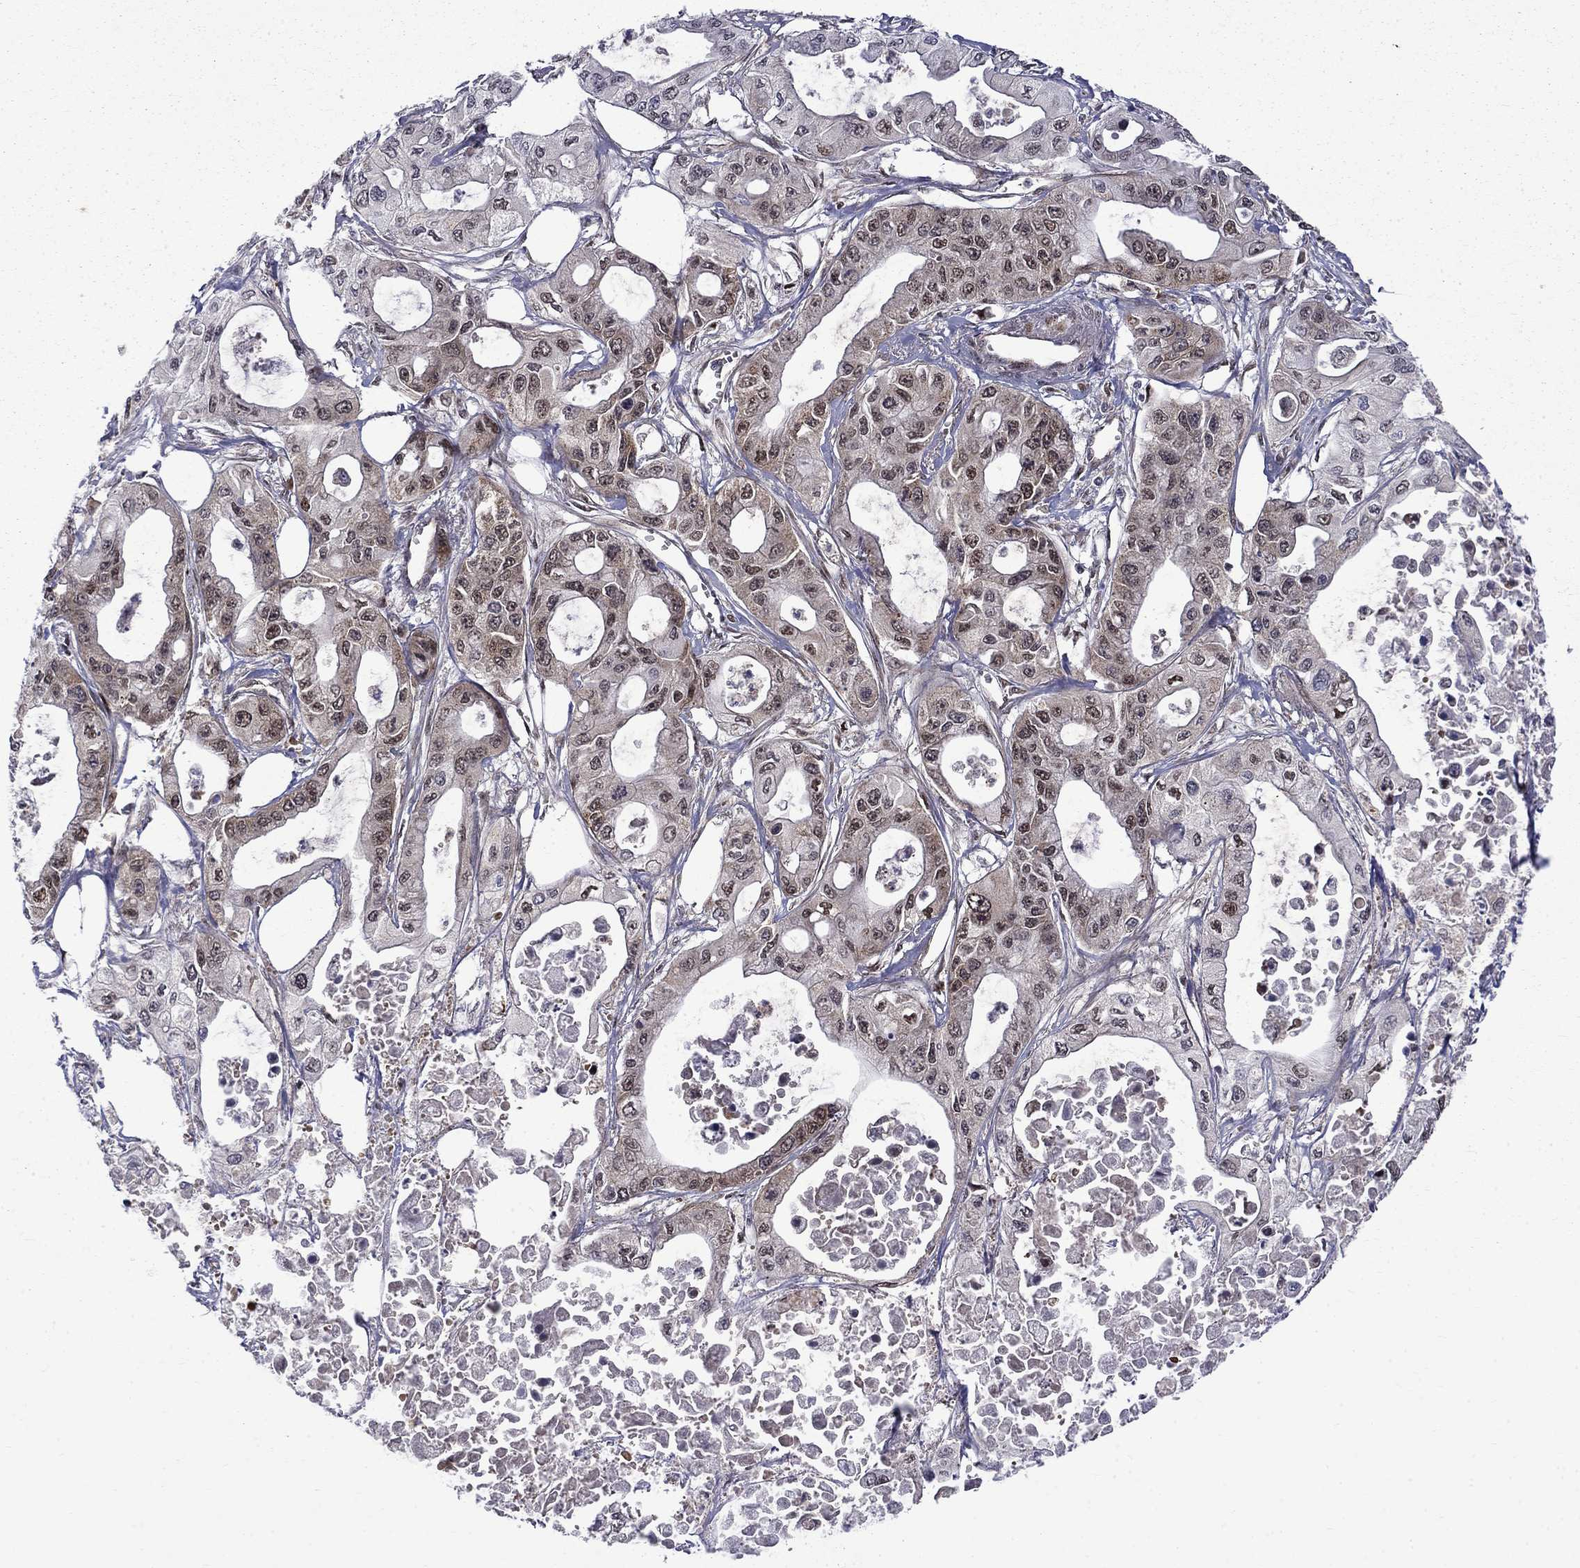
{"staining": {"intensity": "moderate", "quantity": "<25%", "location": "nuclear"}, "tissue": "pancreatic cancer", "cell_type": "Tumor cells", "image_type": "cancer", "snomed": [{"axis": "morphology", "description": "Adenocarcinoma, NOS"}, {"axis": "topography", "description": "Pancreas"}], "caption": "A low amount of moderate nuclear staining is appreciated in about <25% of tumor cells in pancreatic cancer tissue.", "gene": "KPNA3", "patient": {"sex": "male", "age": 70}}